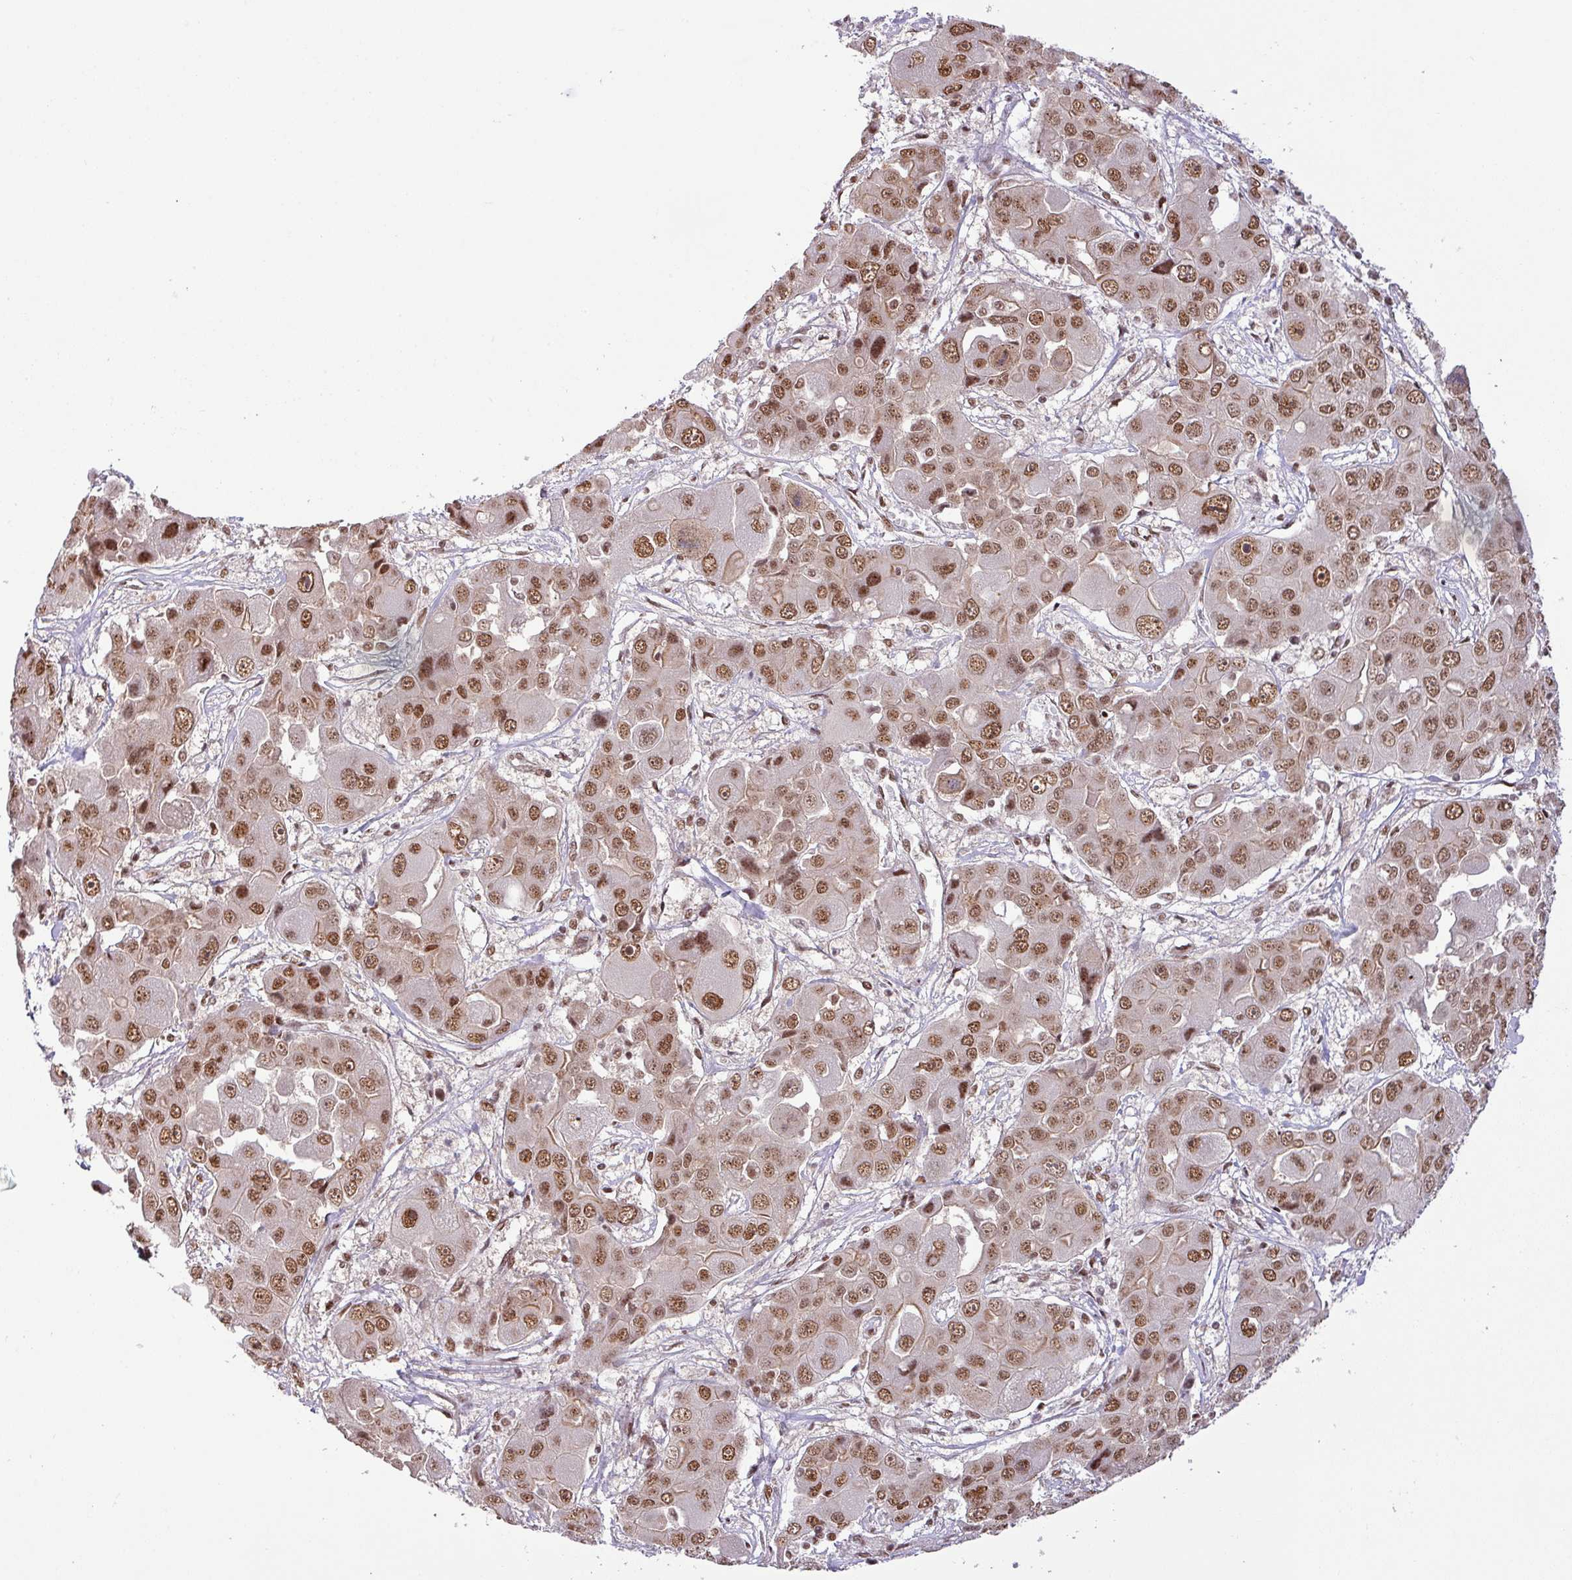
{"staining": {"intensity": "moderate", "quantity": ">75%", "location": "nuclear"}, "tissue": "liver cancer", "cell_type": "Tumor cells", "image_type": "cancer", "snomed": [{"axis": "morphology", "description": "Cholangiocarcinoma"}, {"axis": "topography", "description": "Liver"}], "caption": "This image demonstrates immunohistochemistry staining of human liver cancer, with medium moderate nuclear staining in about >75% of tumor cells.", "gene": "SRSF2", "patient": {"sex": "male", "age": 67}}